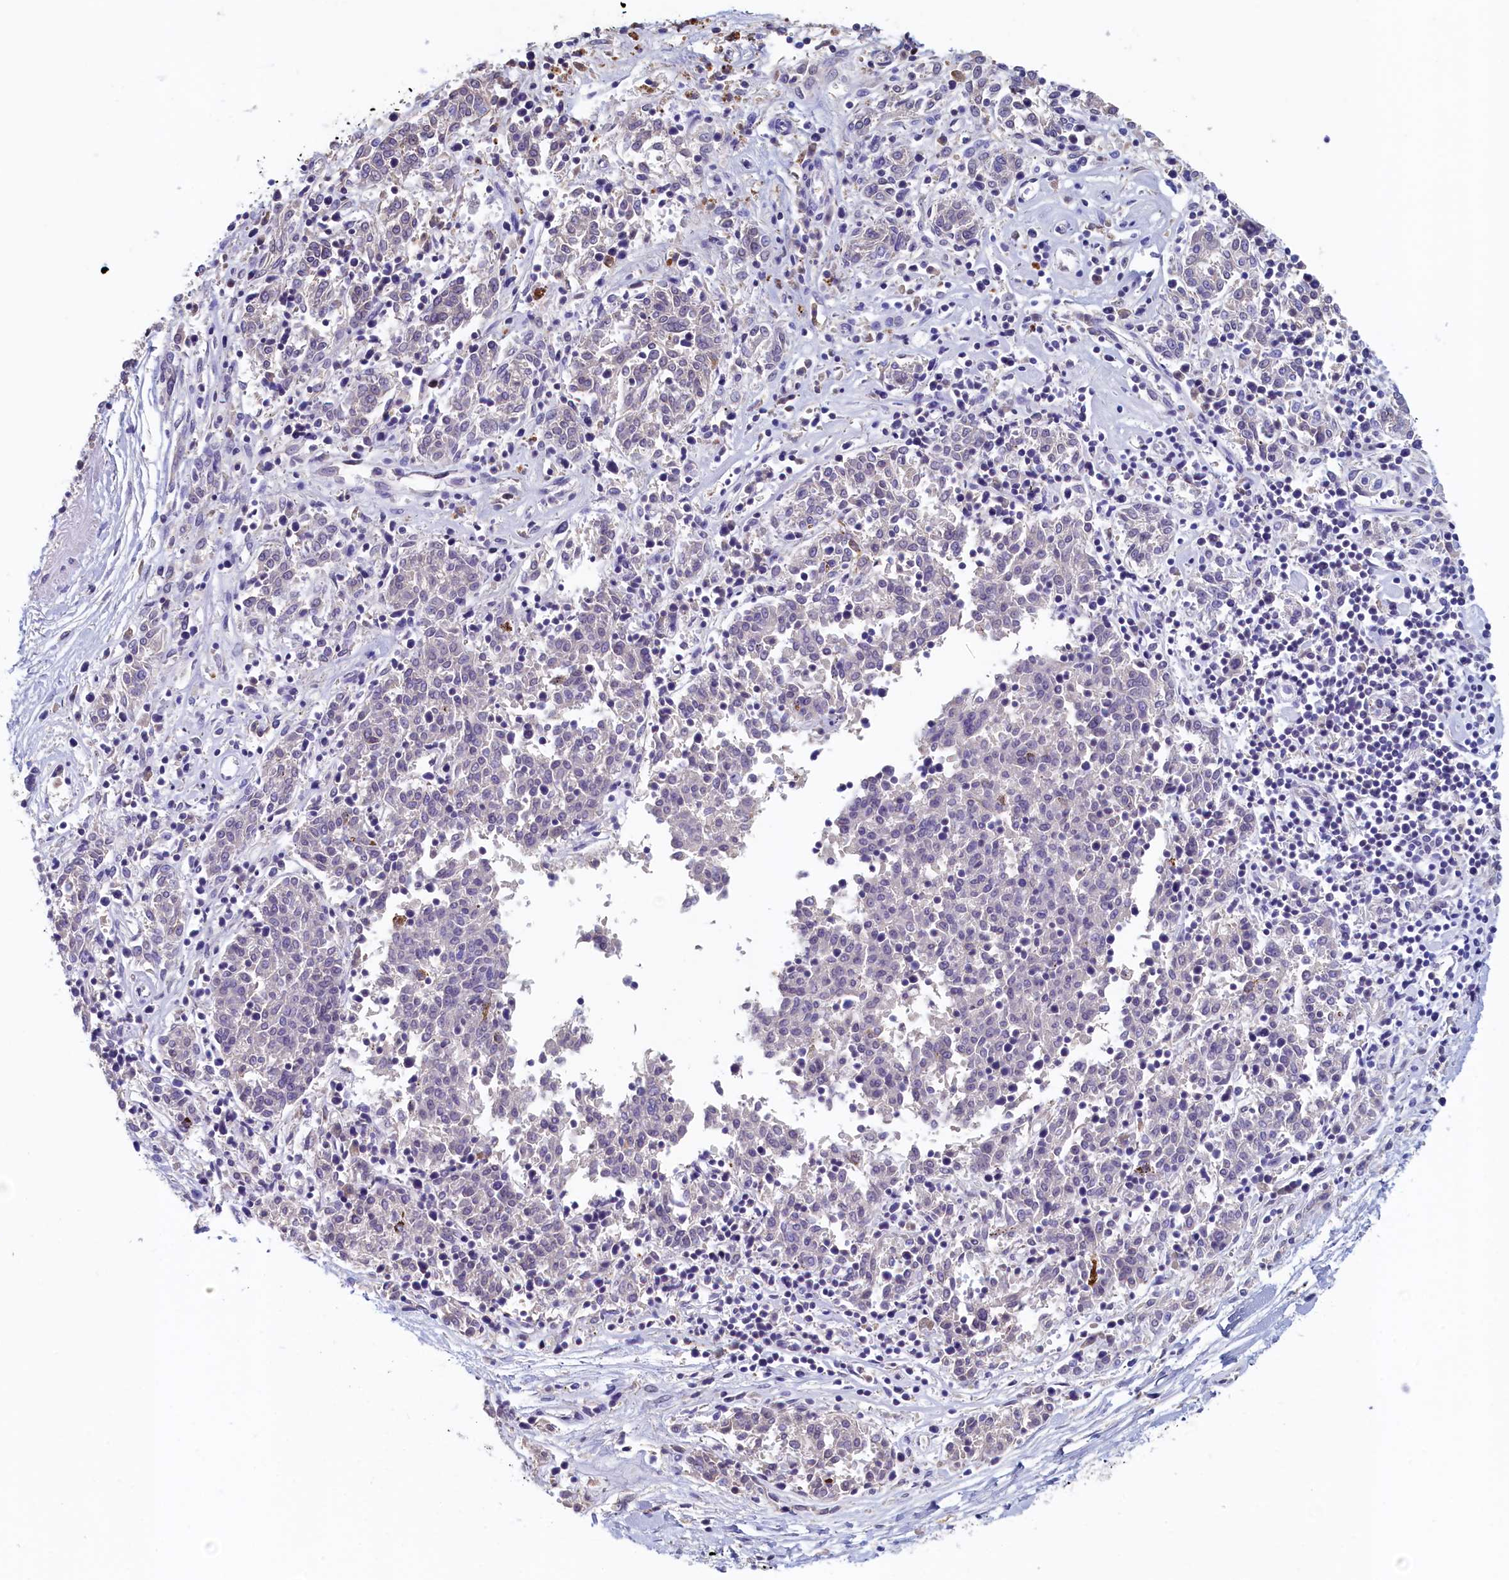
{"staining": {"intensity": "negative", "quantity": "none", "location": "none"}, "tissue": "melanoma", "cell_type": "Tumor cells", "image_type": "cancer", "snomed": [{"axis": "morphology", "description": "Malignant melanoma, NOS"}, {"axis": "topography", "description": "Skin"}], "caption": "Melanoma was stained to show a protein in brown. There is no significant positivity in tumor cells.", "gene": "GUCA1C", "patient": {"sex": "female", "age": 72}}